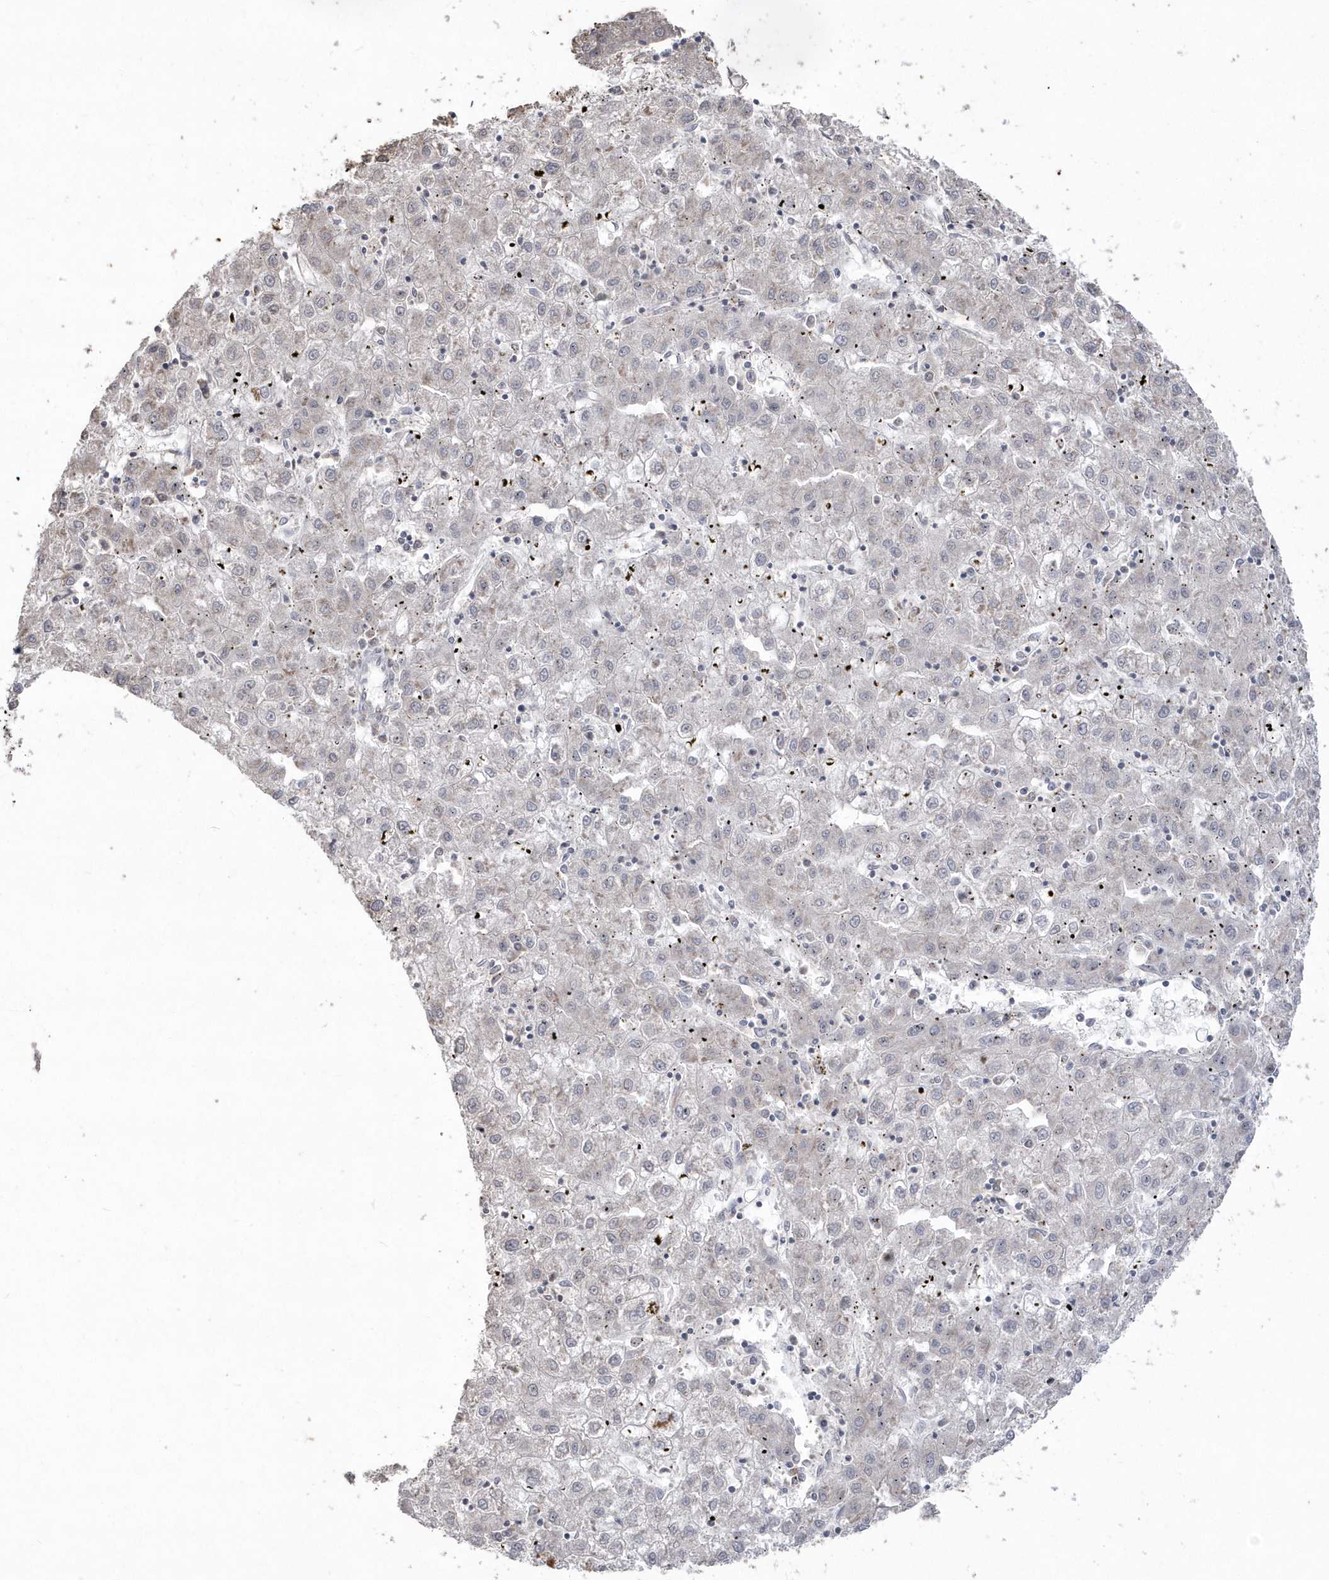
{"staining": {"intensity": "negative", "quantity": "none", "location": "none"}, "tissue": "liver cancer", "cell_type": "Tumor cells", "image_type": "cancer", "snomed": [{"axis": "morphology", "description": "Carcinoma, Hepatocellular, NOS"}, {"axis": "topography", "description": "Liver"}], "caption": "There is no significant expression in tumor cells of hepatocellular carcinoma (liver).", "gene": "GEMIN6", "patient": {"sex": "male", "age": 72}}